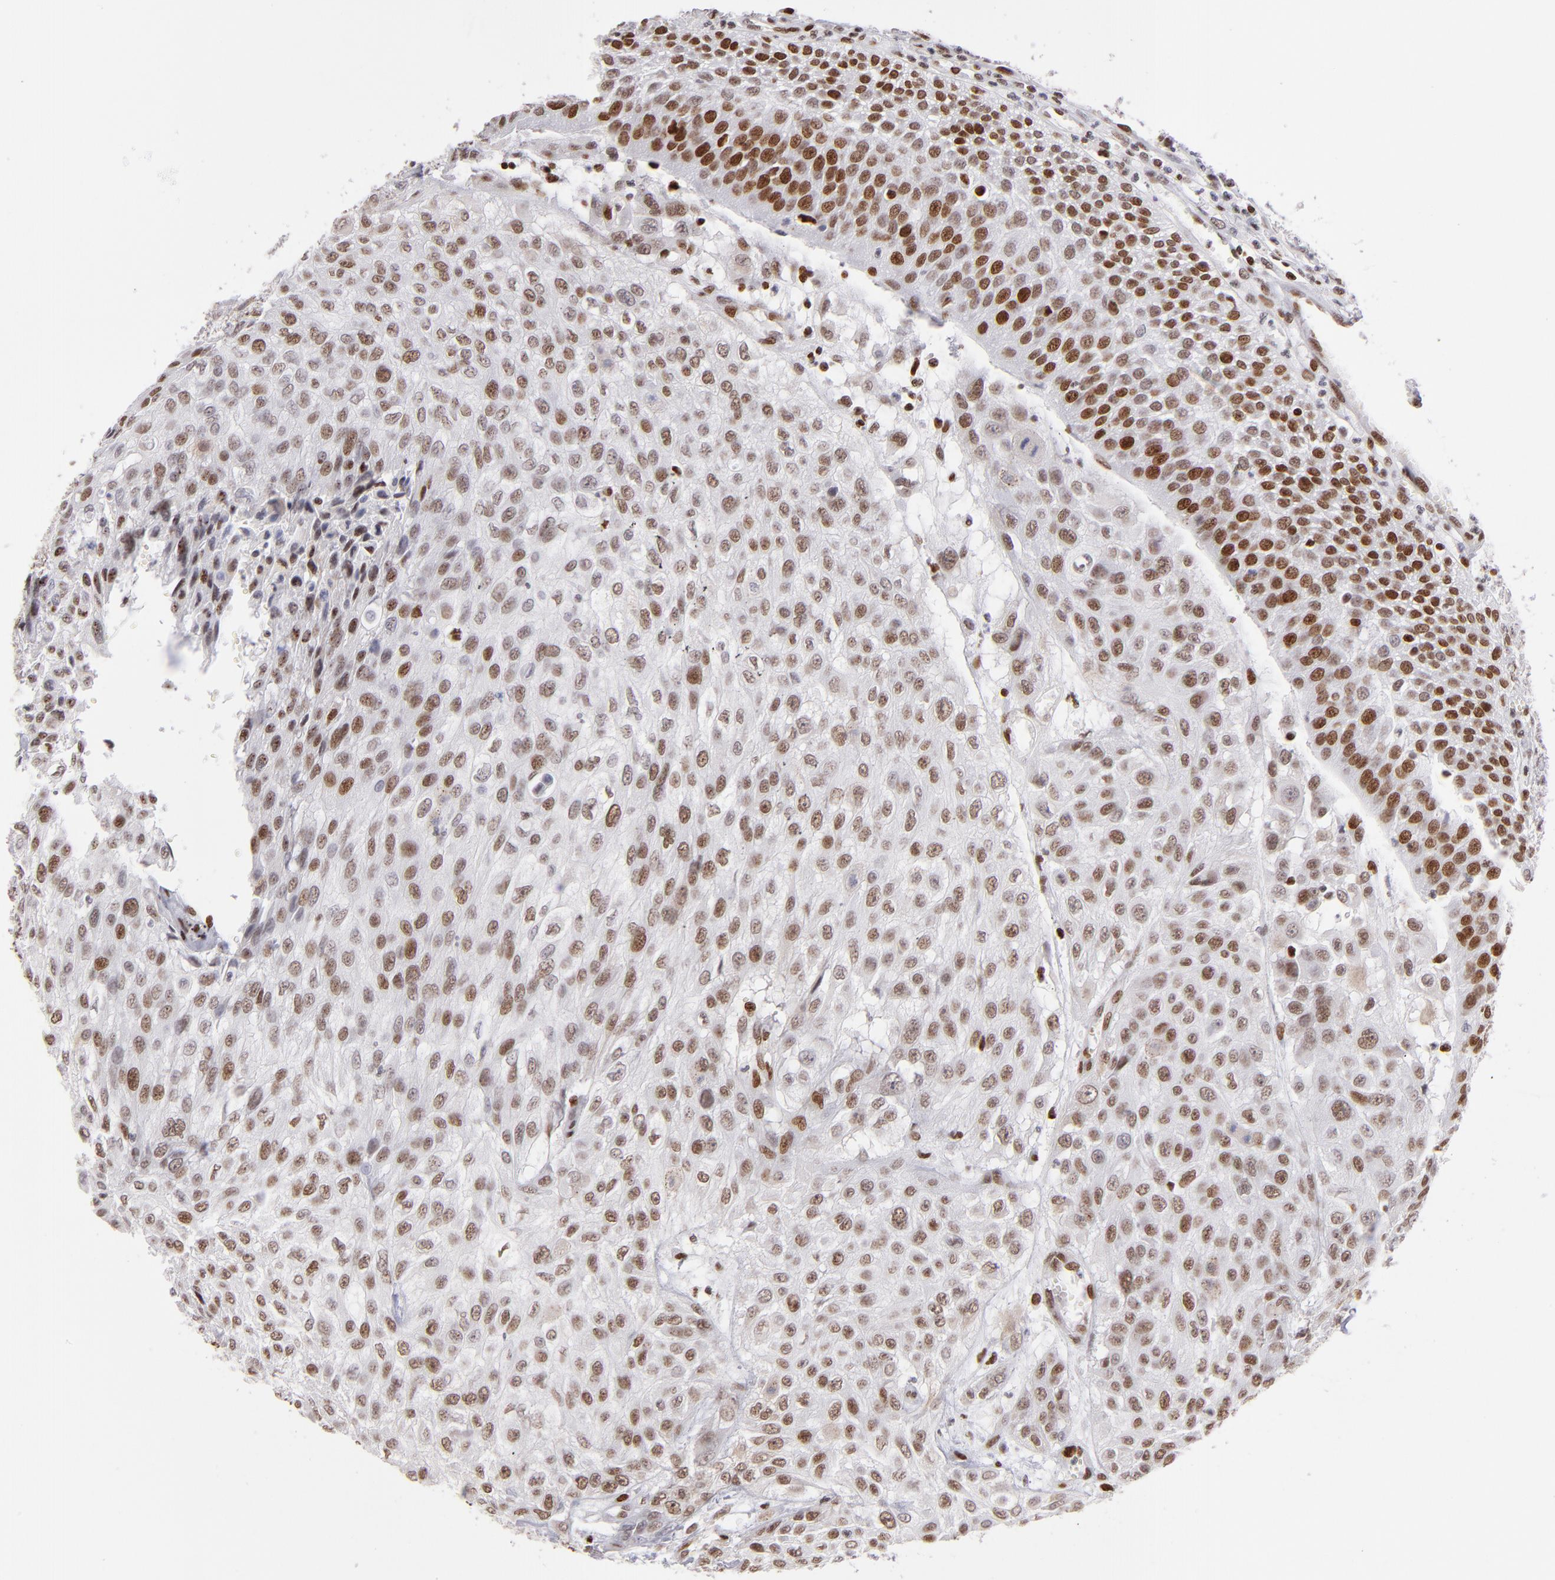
{"staining": {"intensity": "moderate", "quantity": "25%-75%", "location": "nuclear"}, "tissue": "urothelial cancer", "cell_type": "Tumor cells", "image_type": "cancer", "snomed": [{"axis": "morphology", "description": "Urothelial carcinoma, High grade"}, {"axis": "topography", "description": "Urinary bladder"}], "caption": "Protein staining of urothelial cancer tissue exhibits moderate nuclear staining in approximately 25%-75% of tumor cells.", "gene": "POLA1", "patient": {"sex": "male", "age": 57}}